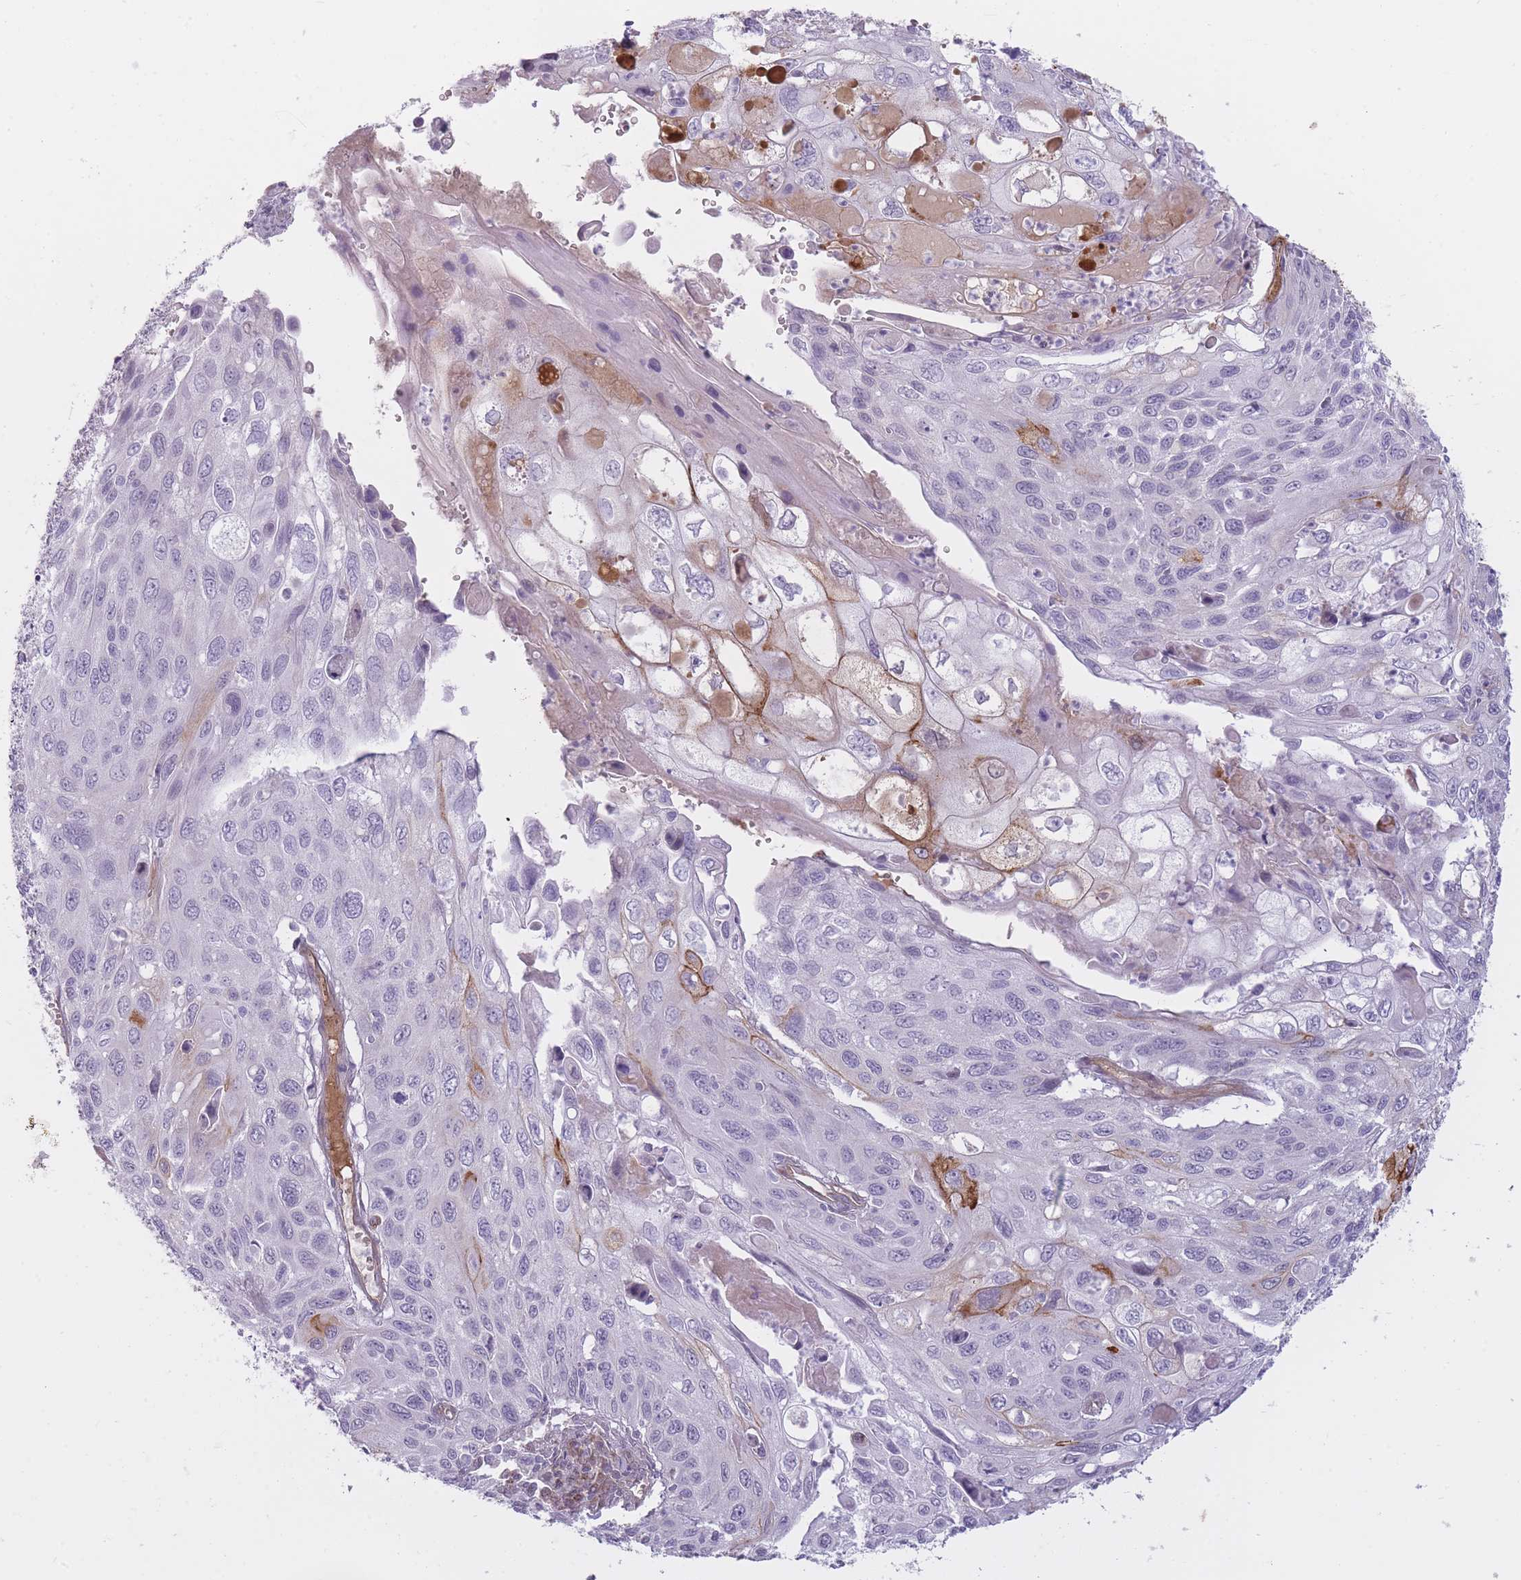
{"staining": {"intensity": "negative", "quantity": "none", "location": "none"}, "tissue": "cervical cancer", "cell_type": "Tumor cells", "image_type": "cancer", "snomed": [{"axis": "morphology", "description": "Squamous cell carcinoma, NOS"}, {"axis": "topography", "description": "Cervix"}], "caption": "Immunohistochemistry photomicrograph of squamous cell carcinoma (cervical) stained for a protein (brown), which demonstrates no staining in tumor cells.", "gene": "PGRMC2", "patient": {"sex": "female", "age": 70}}